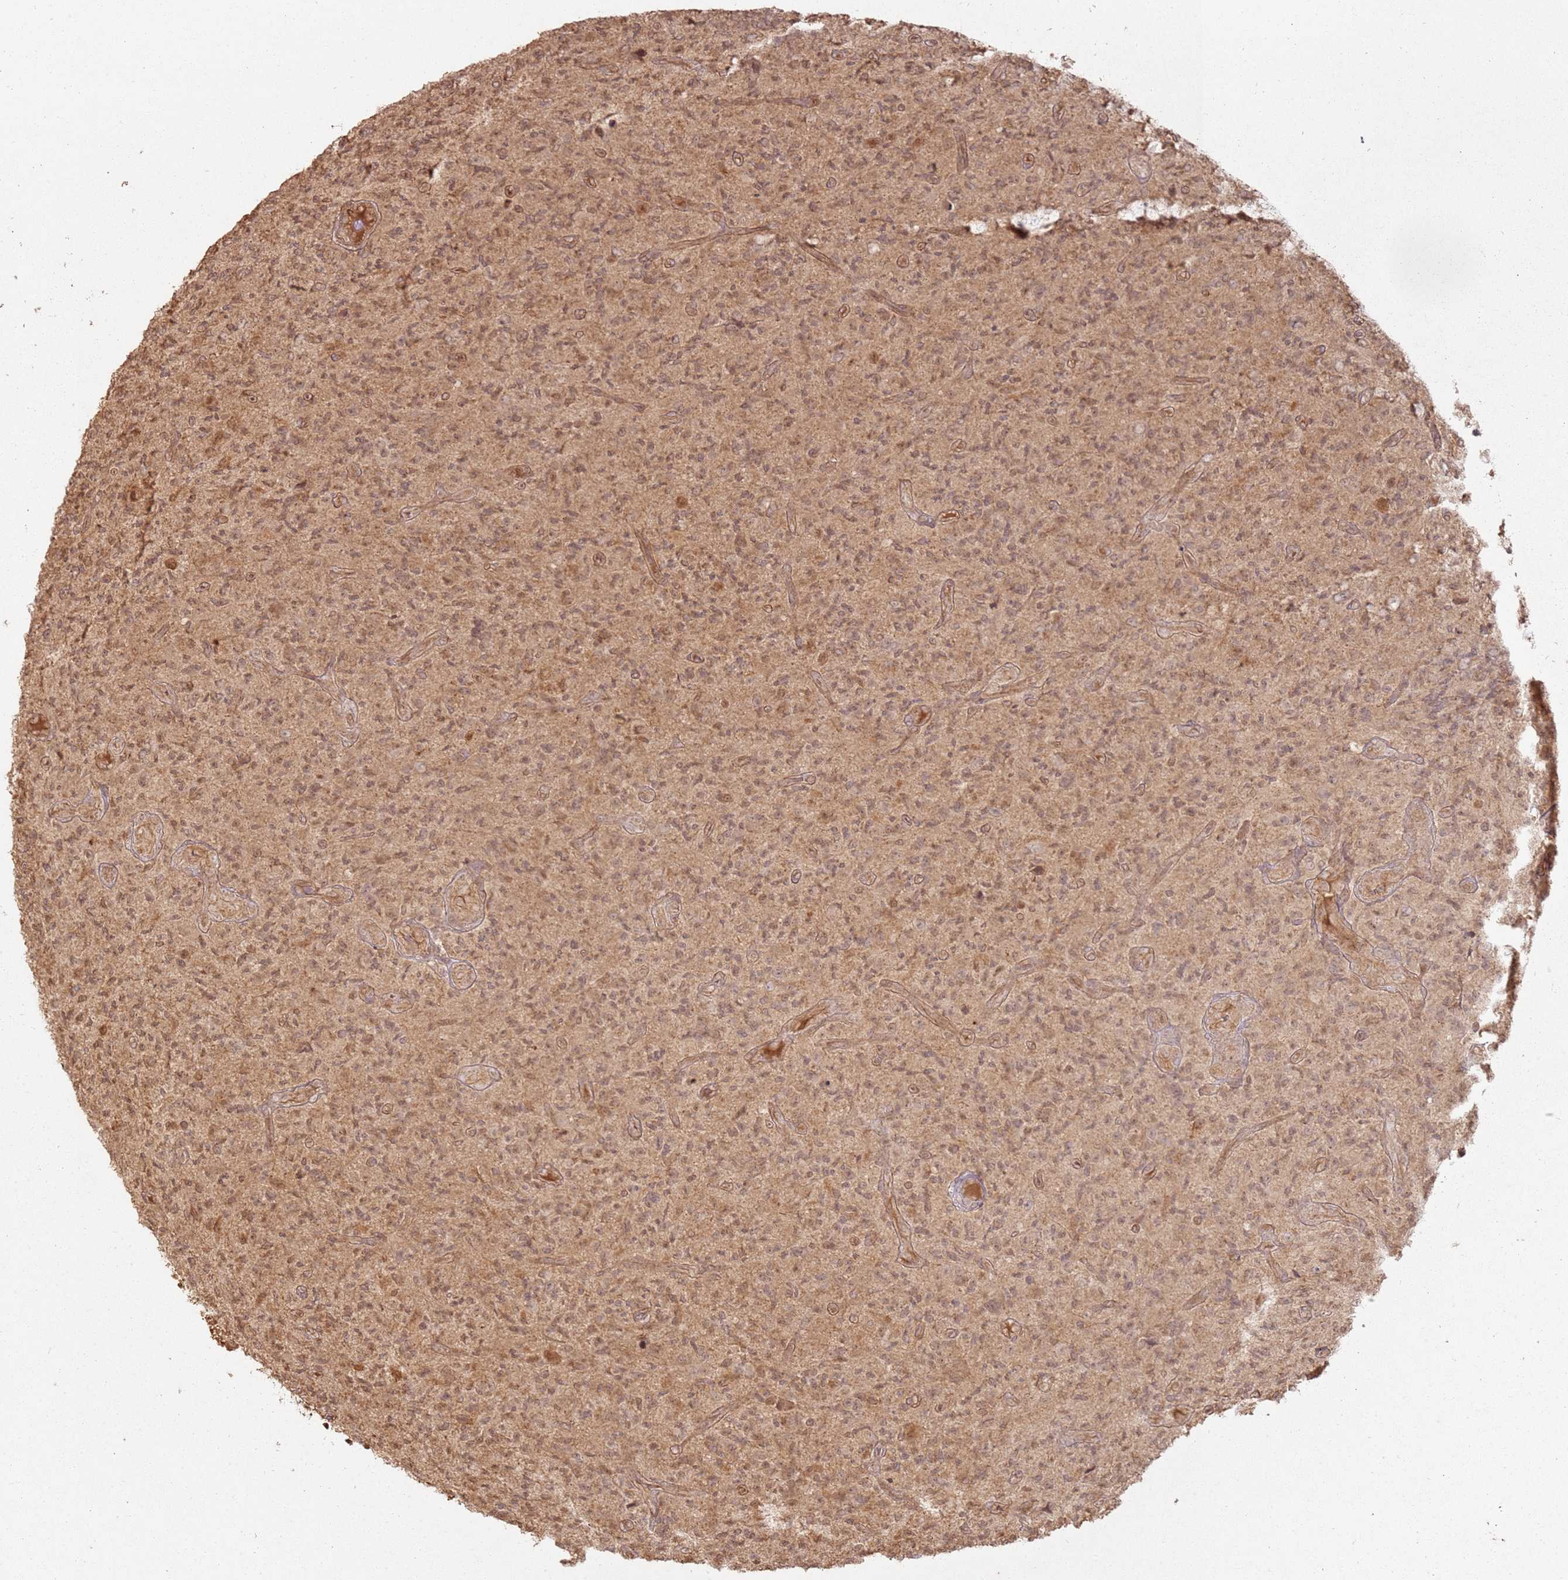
{"staining": {"intensity": "weak", "quantity": "25%-75%", "location": "cytoplasmic/membranous,nuclear"}, "tissue": "glioma", "cell_type": "Tumor cells", "image_type": "cancer", "snomed": [{"axis": "morphology", "description": "Glioma, malignant, High grade"}, {"axis": "topography", "description": "Brain"}], "caption": "A high-resolution histopathology image shows immunohistochemistry (IHC) staining of glioma, which reveals weak cytoplasmic/membranous and nuclear staining in approximately 25%-75% of tumor cells. Immunohistochemistry stains the protein of interest in brown and the nuclei are stained blue.", "gene": "ZNF776", "patient": {"sex": "male", "age": 47}}